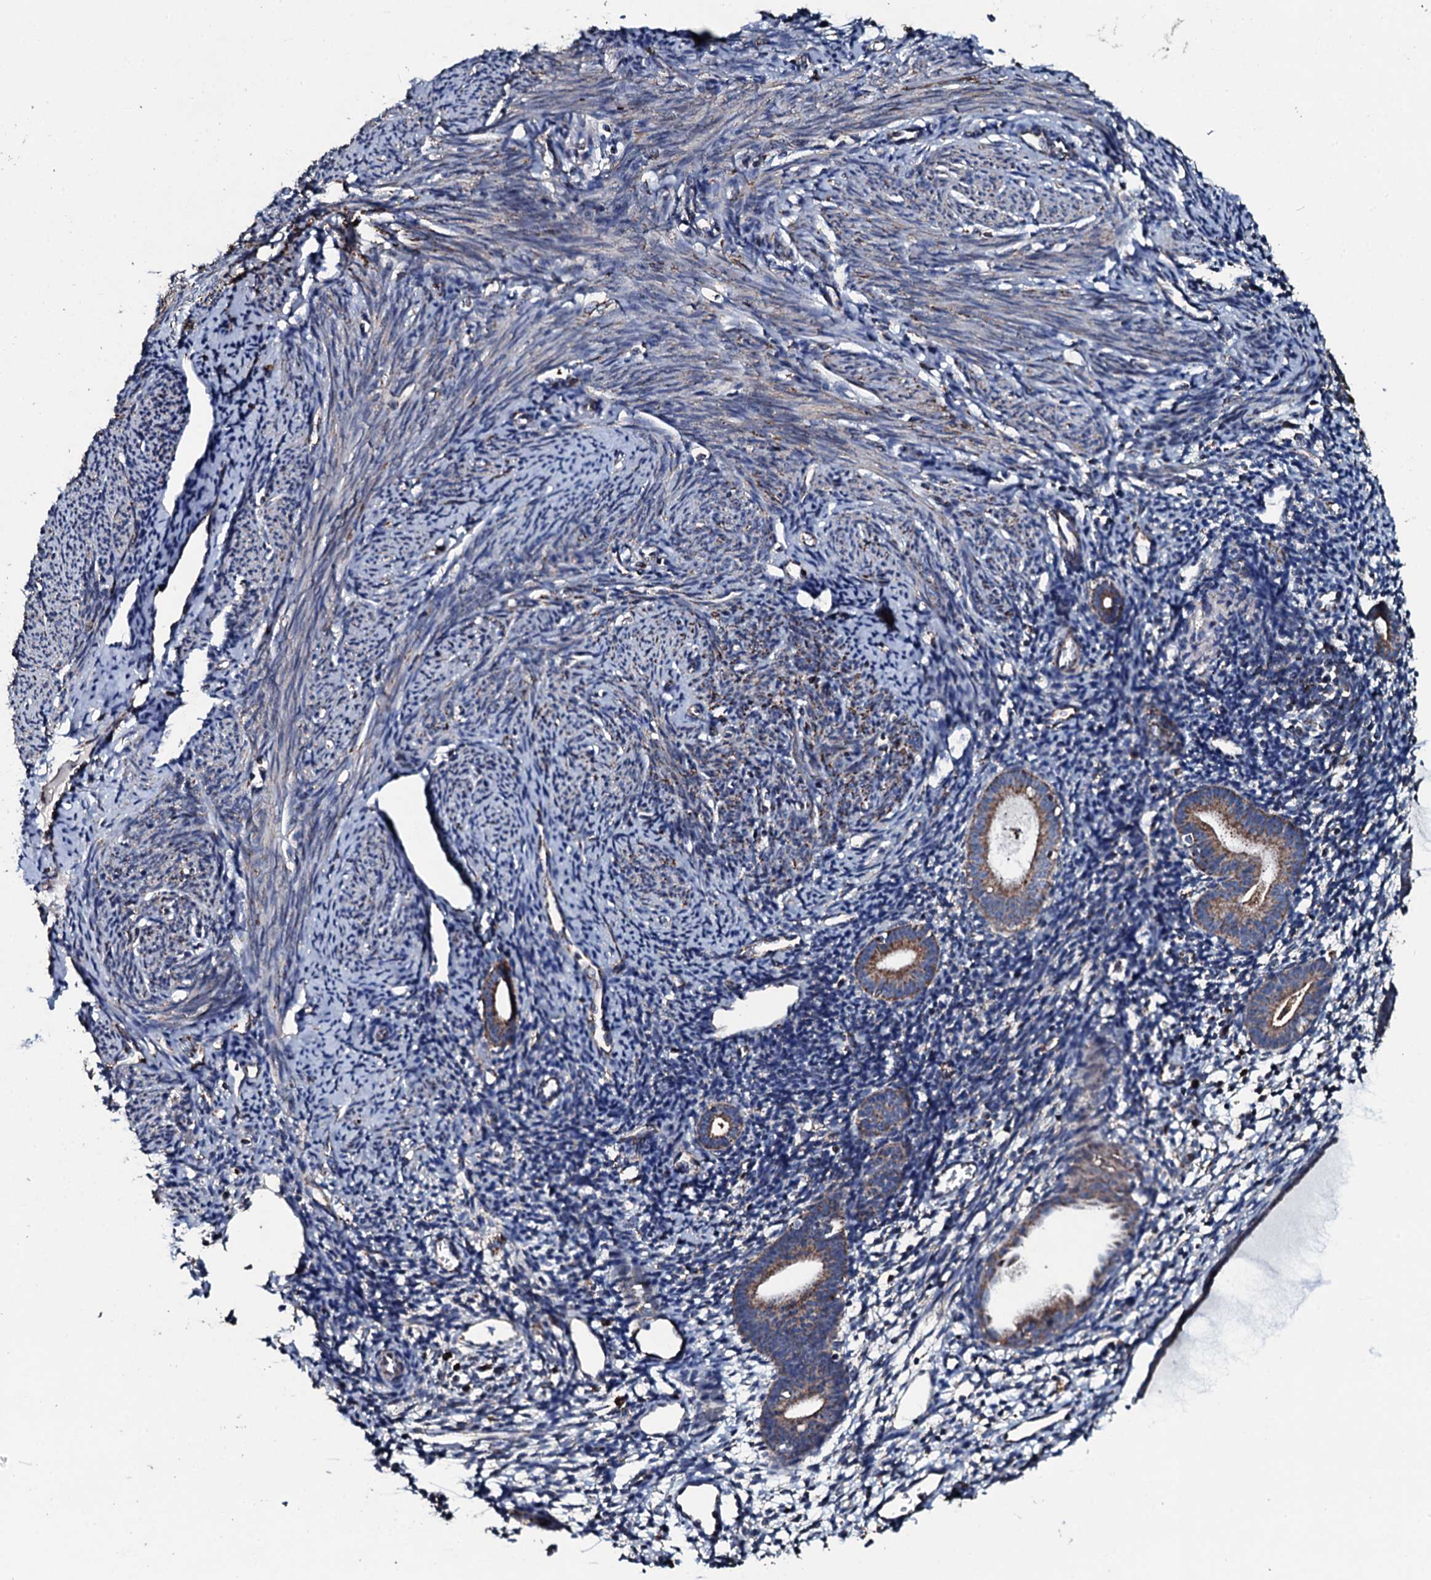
{"staining": {"intensity": "negative", "quantity": "none", "location": "none"}, "tissue": "endometrium", "cell_type": "Cells in endometrial stroma", "image_type": "normal", "snomed": [{"axis": "morphology", "description": "Normal tissue, NOS"}, {"axis": "topography", "description": "Endometrium"}], "caption": "Immunohistochemistry (IHC) of benign endometrium exhibits no staining in cells in endometrial stroma.", "gene": "DYNC2I2", "patient": {"sex": "female", "age": 56}}